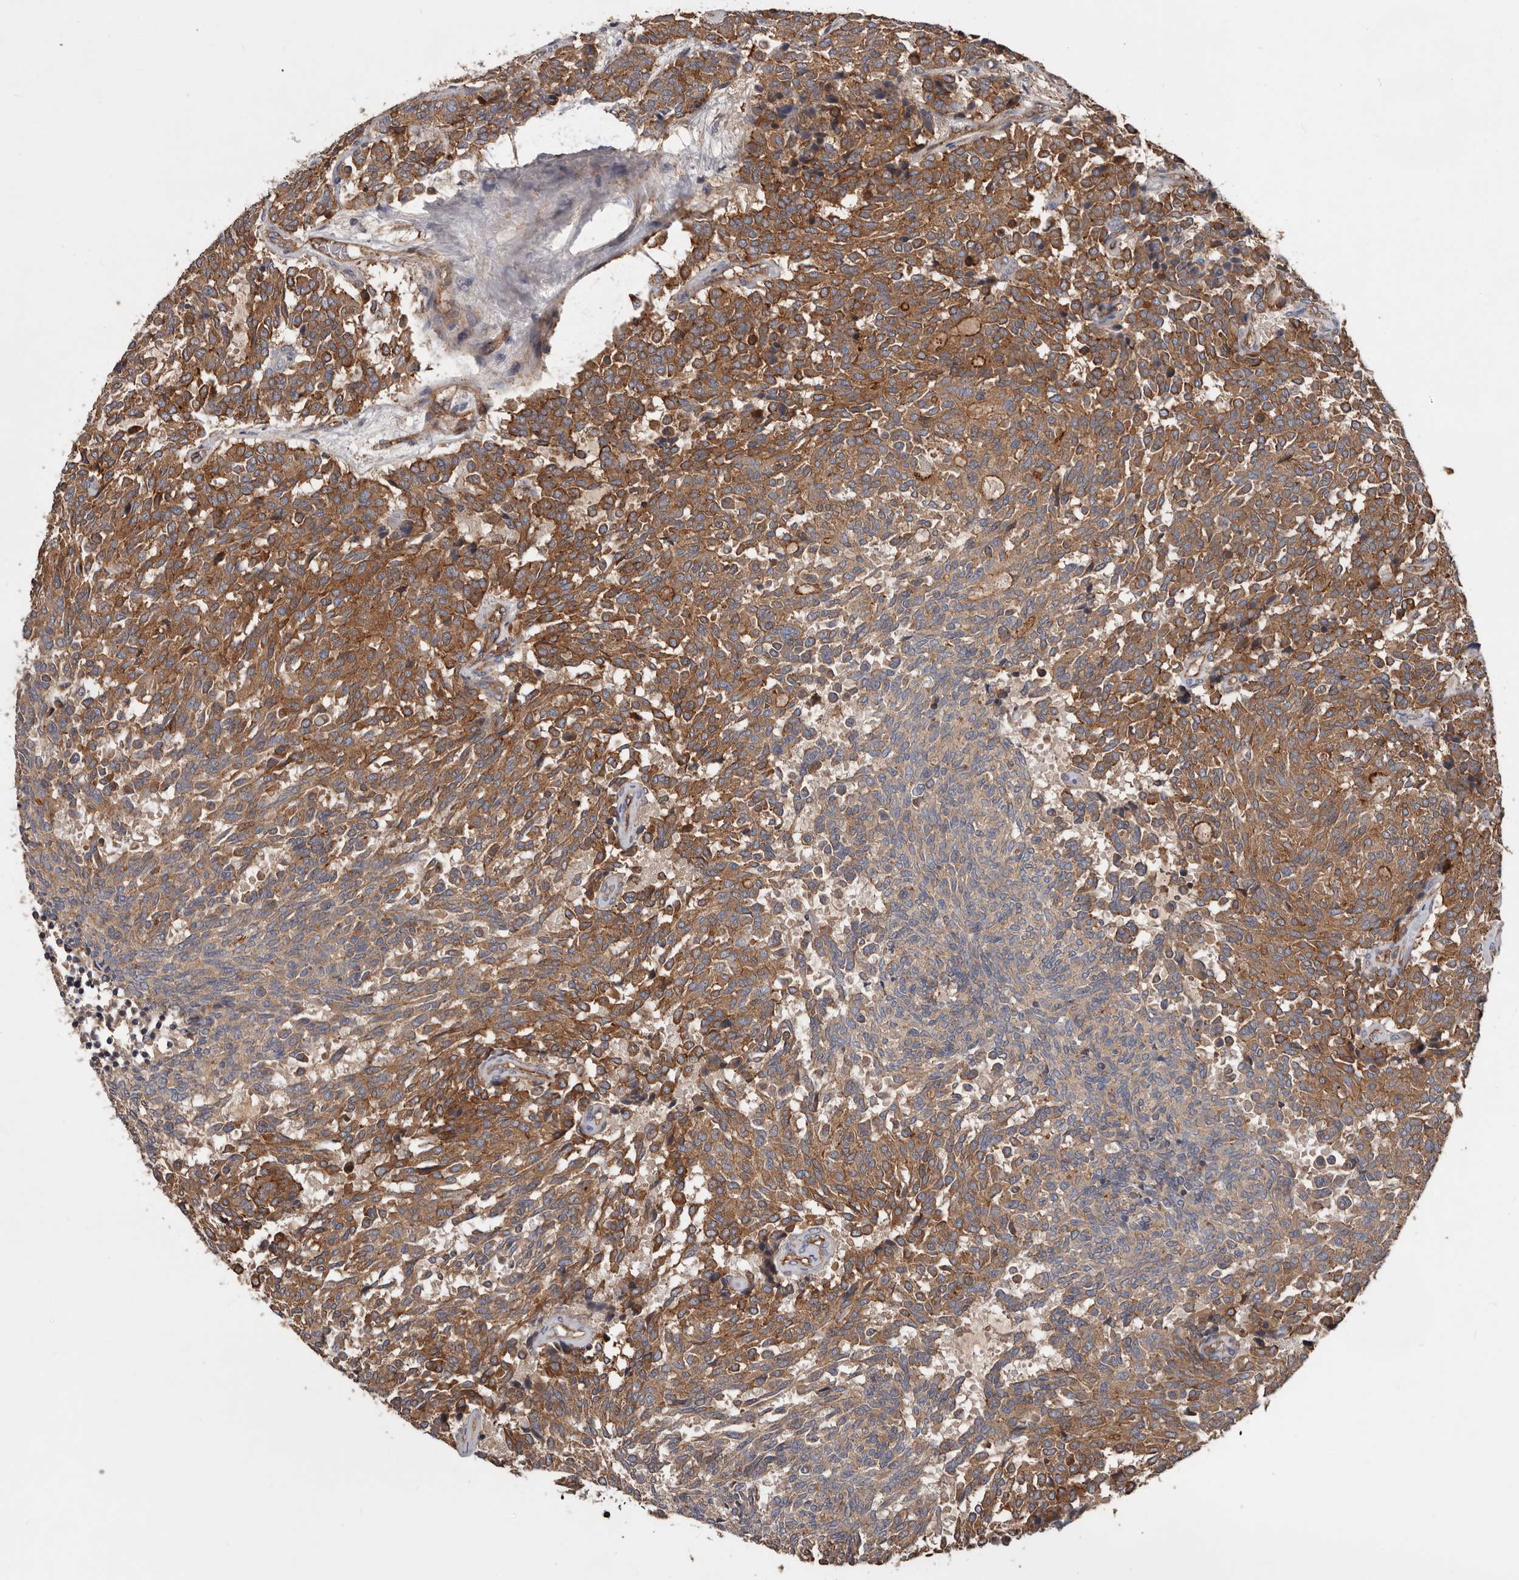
{"staining": {"intensity": "moderate", "quantity": ">75%", "location": "cytoplasmic/membranous"}, "tissue": "carcinoid", "cell_type": "Tumor cells", "image_type": "cancer", "snomed": [{"axis": "morphology", "description": "Carcinoid, malignant, NOS"}, {"axis": "topography", "description": "Pancreas"}], "caption": "Protein expression analysis of malignant carcinoid demonstrates moderate cytoplasmic/membranous positivity in approximately >75% of tumor cells. (Stains: DAB (3,3'-diaminobenzidine) in brown, nuclei in blue, Microscopy: brightfield microscopy at high magnification).", "gene": "PNRC2", "patient": {"sex": "female", "age": 54}}